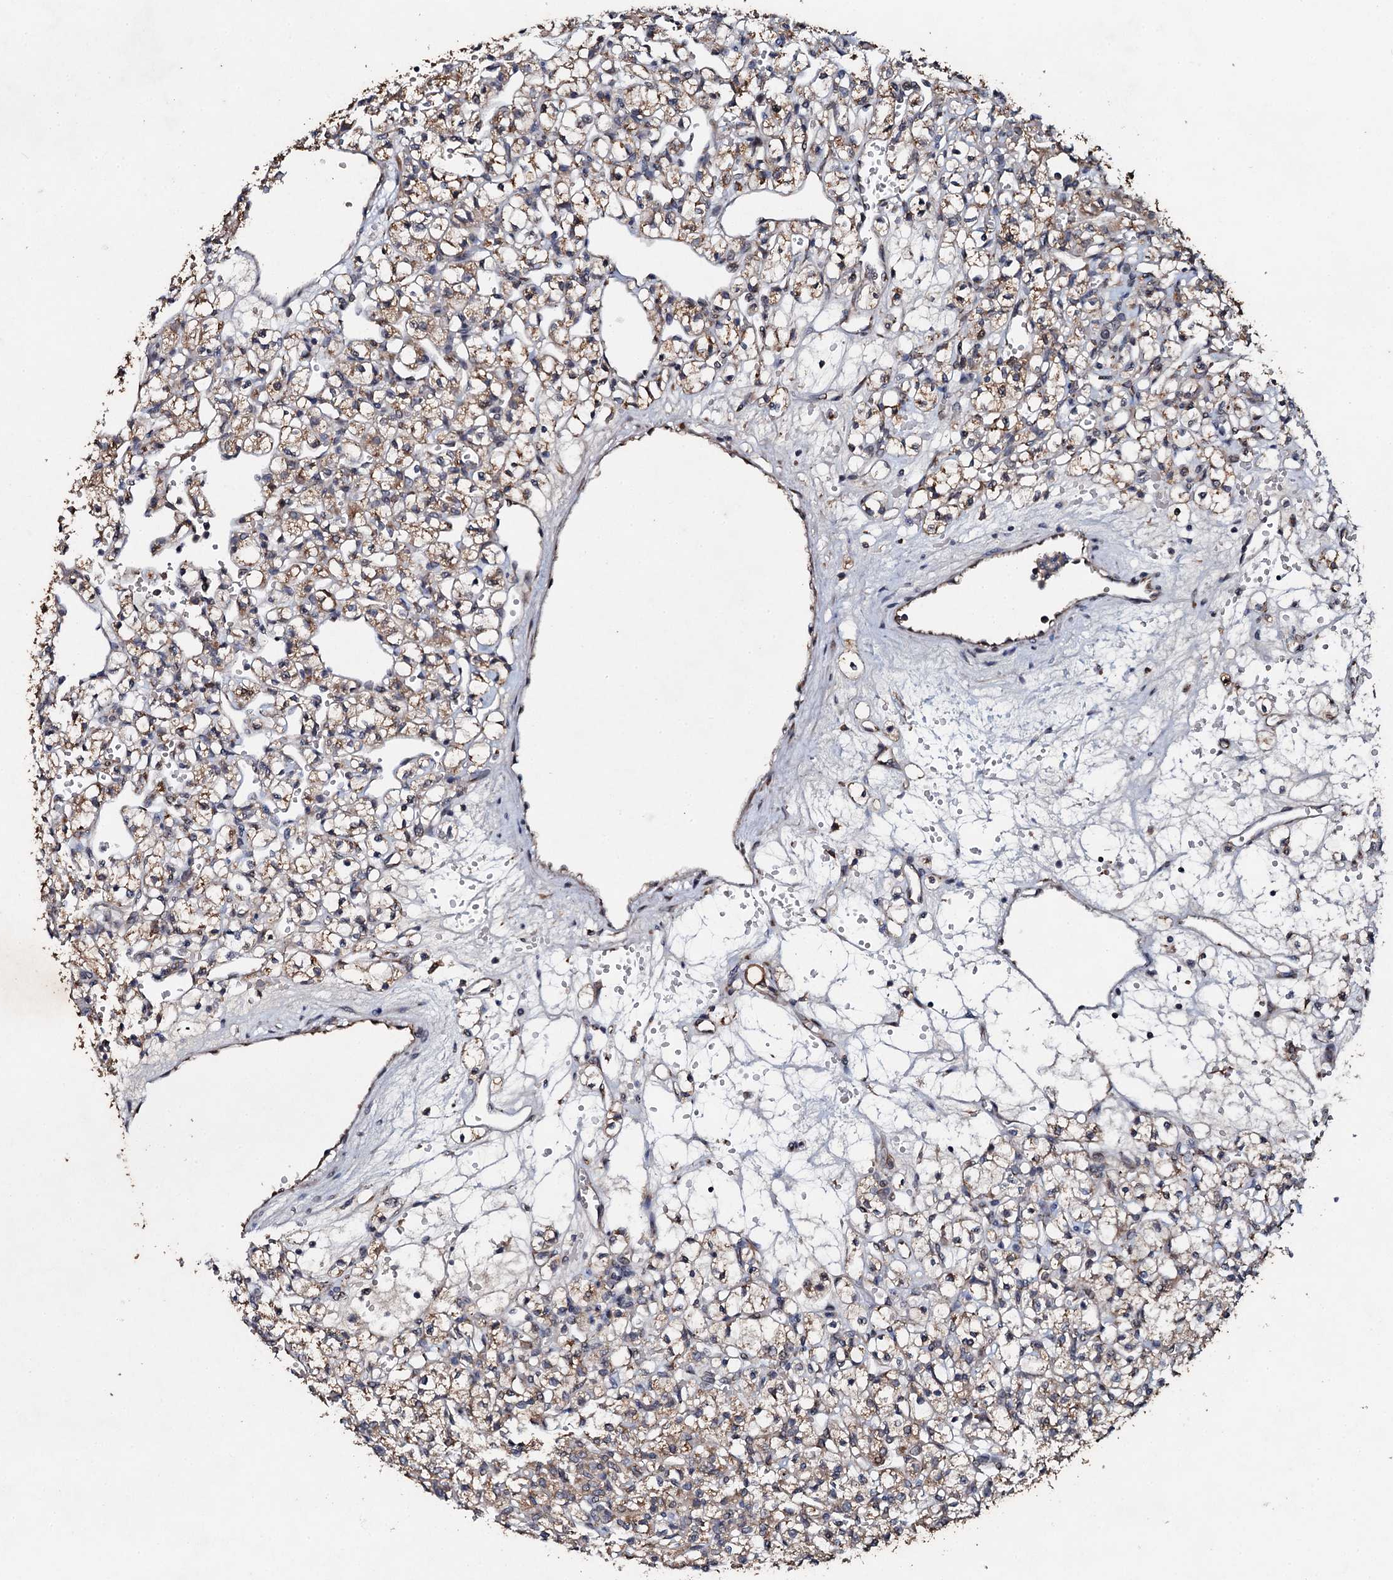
{"staining": {"intensity": "weak", "quantity": ">75%", "location": "cytoplasmic/membranous"}, "tissue": "renal cancer", "cell_type": "Tumor cells", "image_type": "cancer", "snomed": [{"axis": "morphology", "description": "Adenocarcinoma, NOS"}, {"axis": "topography", "description": "Kidney"}], "caption": "Renal cancer (adenocarcinoma) was stained to show a protein in brown. There is low levels of weak cytoplasmic/membranous positivity in about >75% of tumor cells. (brown staining indicates protein expression, while blue staining denotes nuclei).", "gene": "ADAMTS10", "patient": {"sex": "female", "age": 59}}